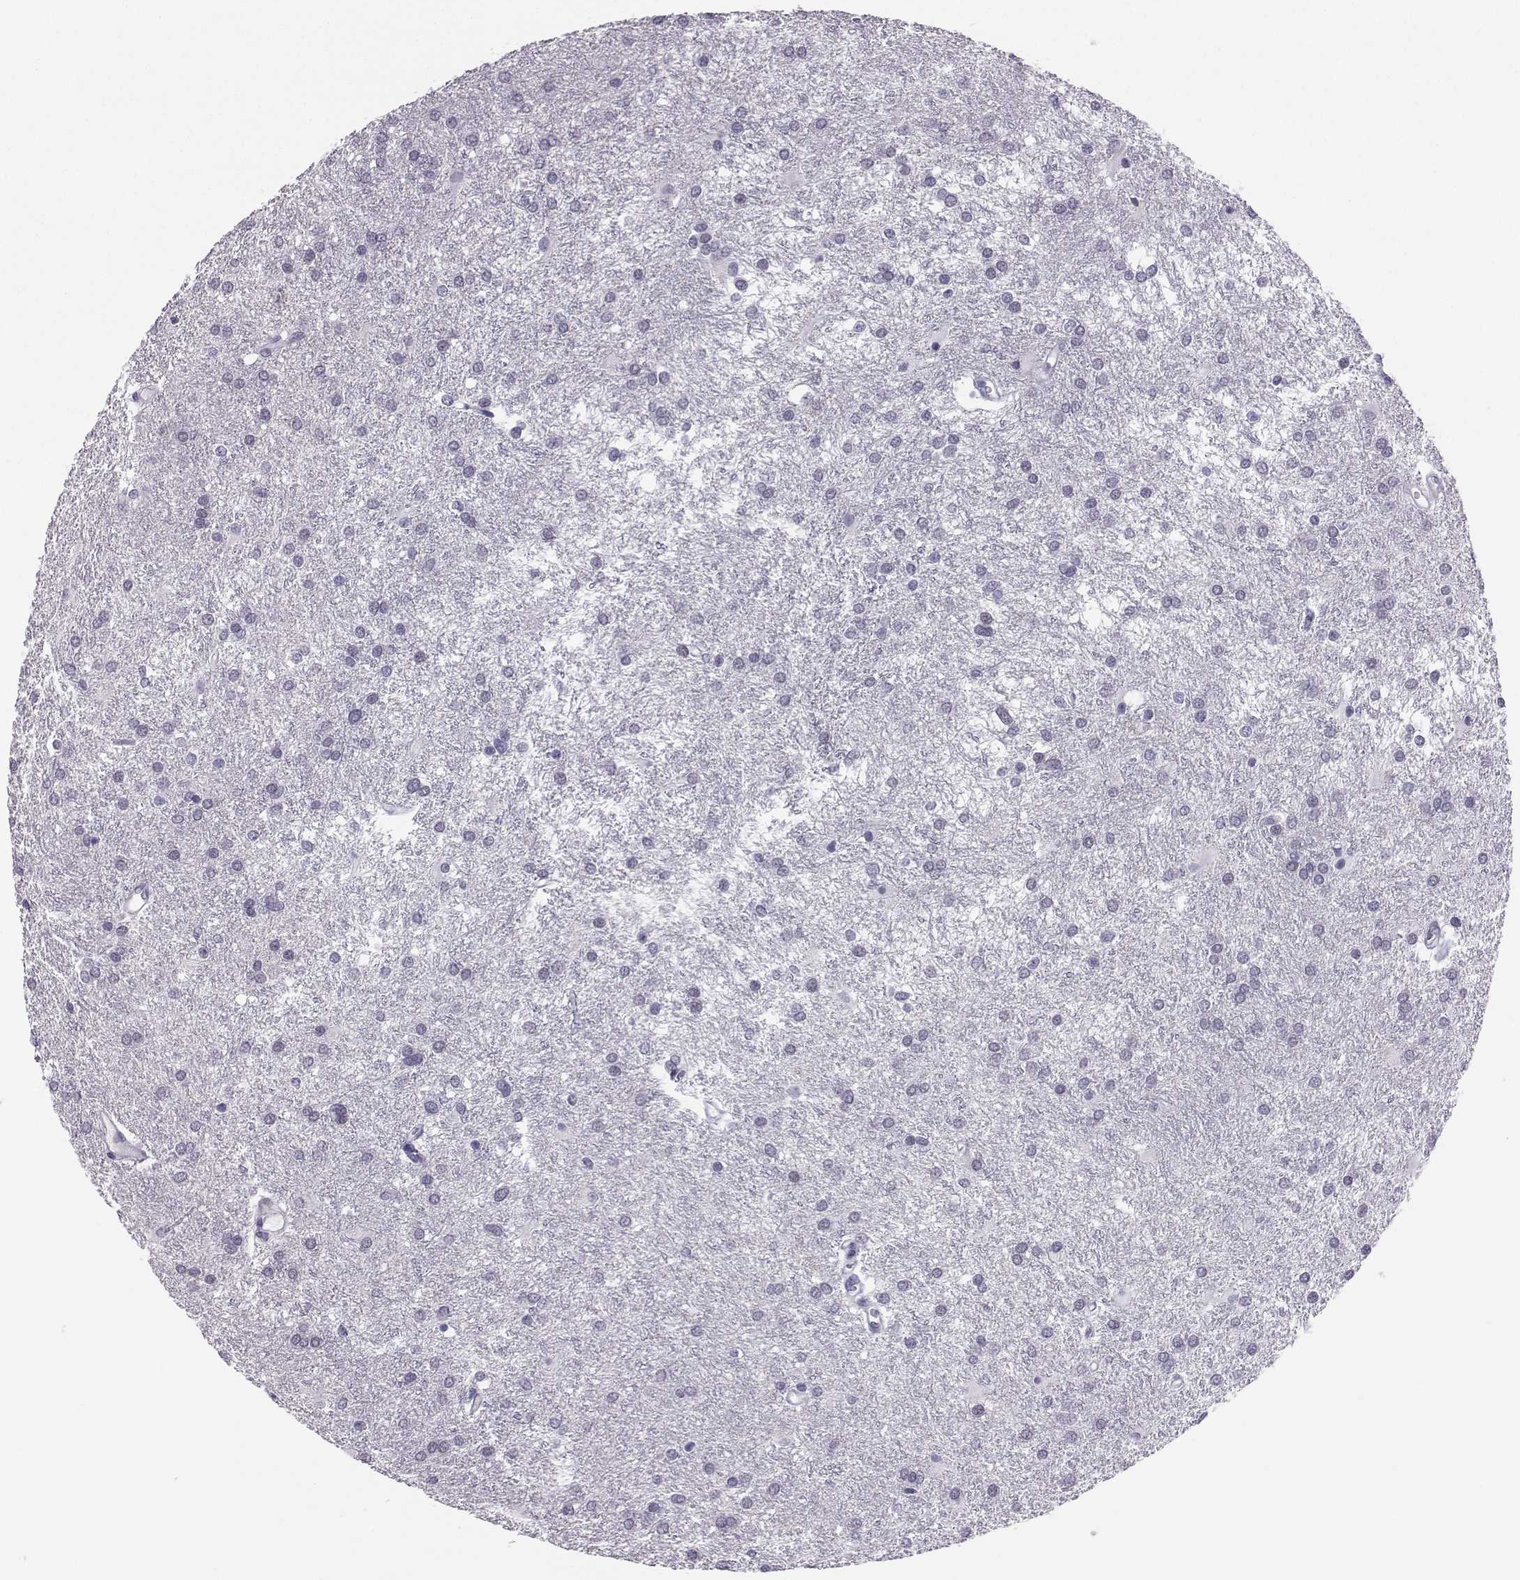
{"staining": {"intensity": "negative", "quantity": "none", "location": "none"}, "tissue": "glioma", "cell_type": "Tumor cells", "image_type": "cancer", "snomed": [{"axis": "morphology", "description": "Glioma, malignant, Low grade"}, {"axis": "topography", "description": "Brain"}], "caption": "High power microscopy image of an immunohistochemistry micrograph of glioma, revealing no significant staining in tumor cells.", "gene": "DNAAF1", "patient": {"sex": "female", "age": 32}}